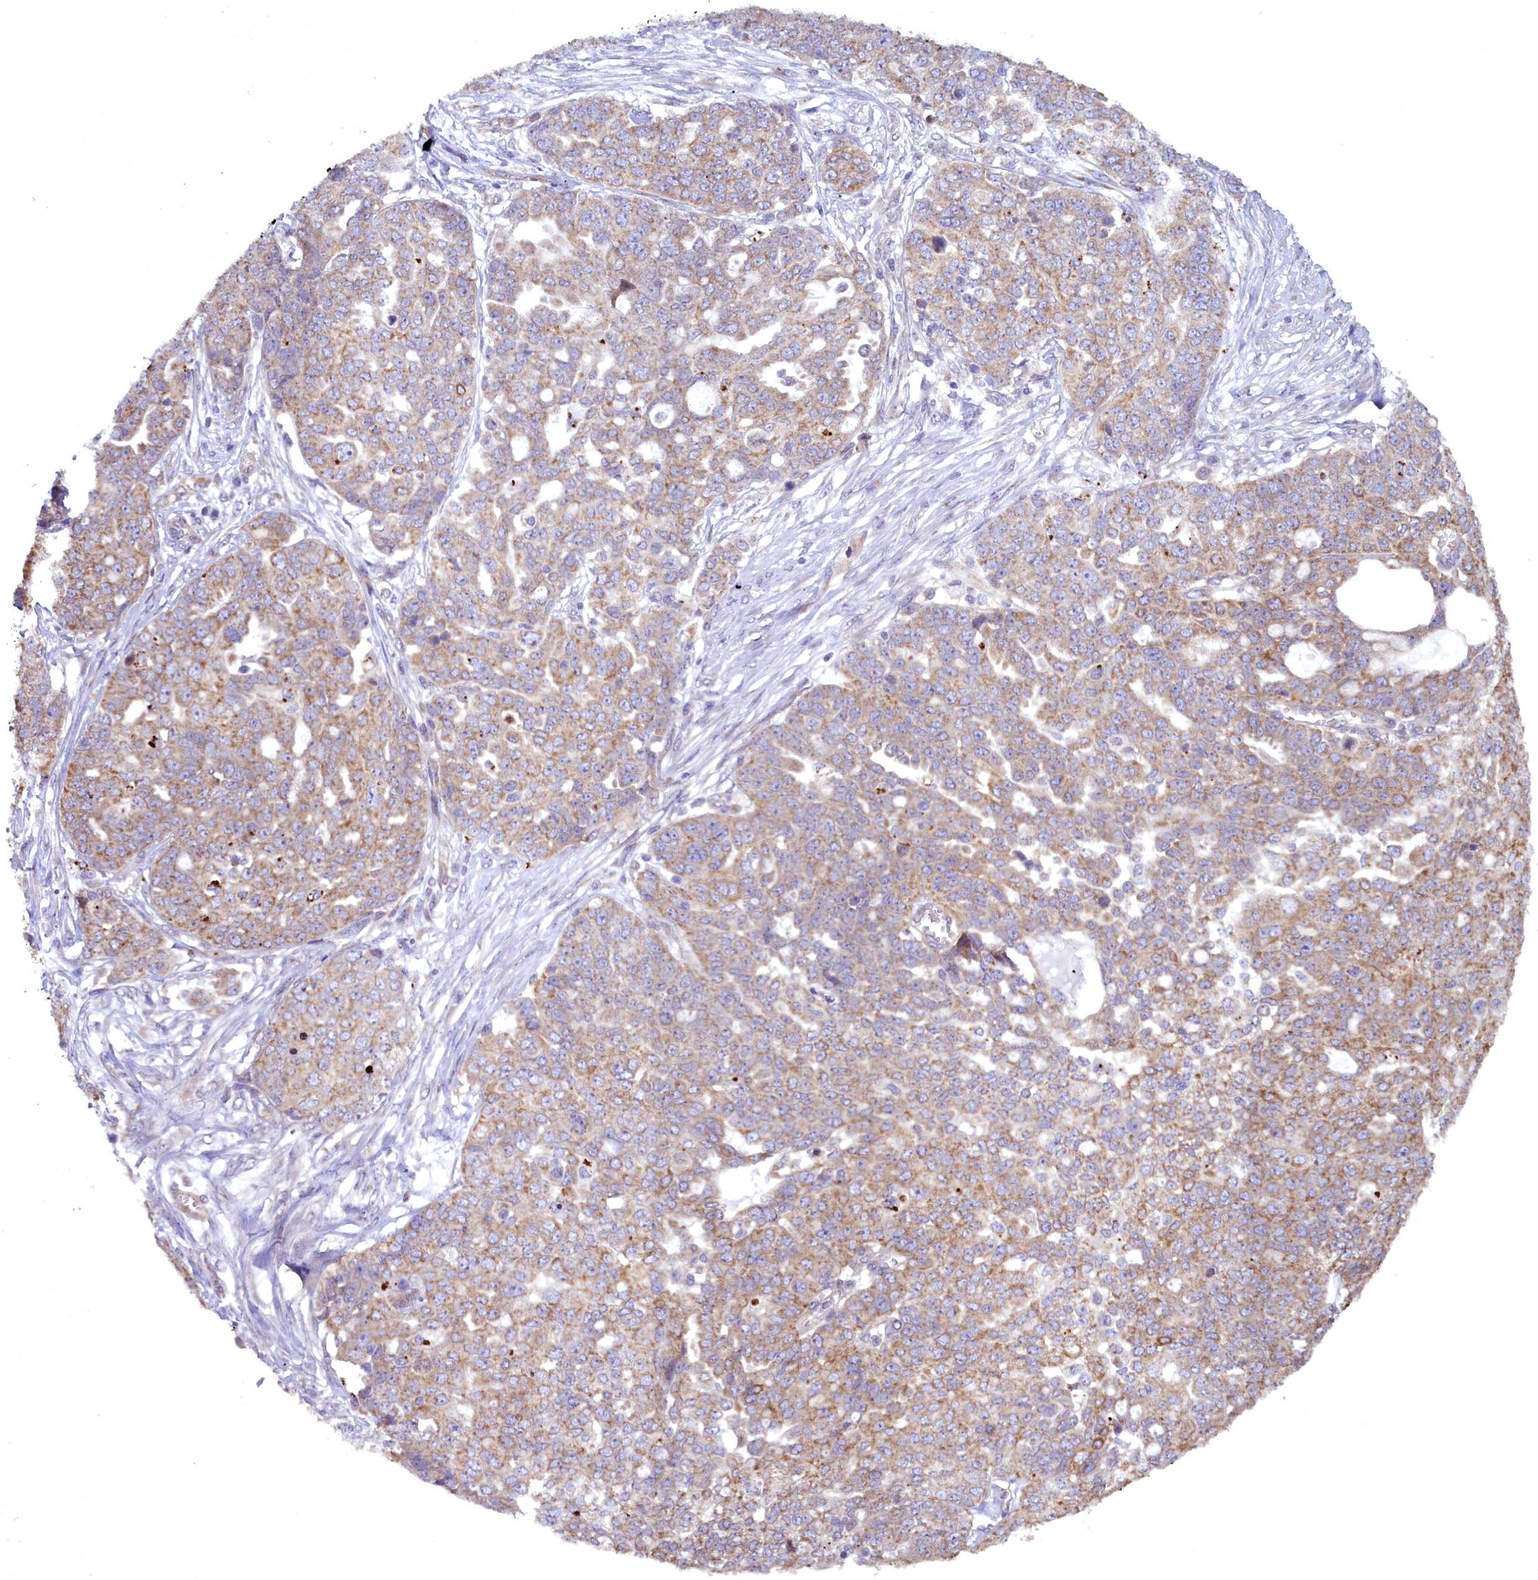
{"staining": {"intensity": "moderate", "quantity": "25%-75%", "location": "cytoplasmic/membranous"}, "tissue": "ovarian cancer", "cell_type": "Tumor cells", "image_type": "cancer", "snomed": [{"axis": "morphology", "description": "Cystadenocarcinoma, serous, NOS"}, {"axis": "topography", "description": "Soft tissue"}, {"axis": "topography", "description": "Ovary"}], "caption": "This is an image of immunohistochemistry staining of ovarian serous cystadenocarcinoma, which shows moderate expression in the cytoplasmic/membranous of tumor cells.", "gene": "ACAD8", "patient": {"sex": "female", "age": 57}}